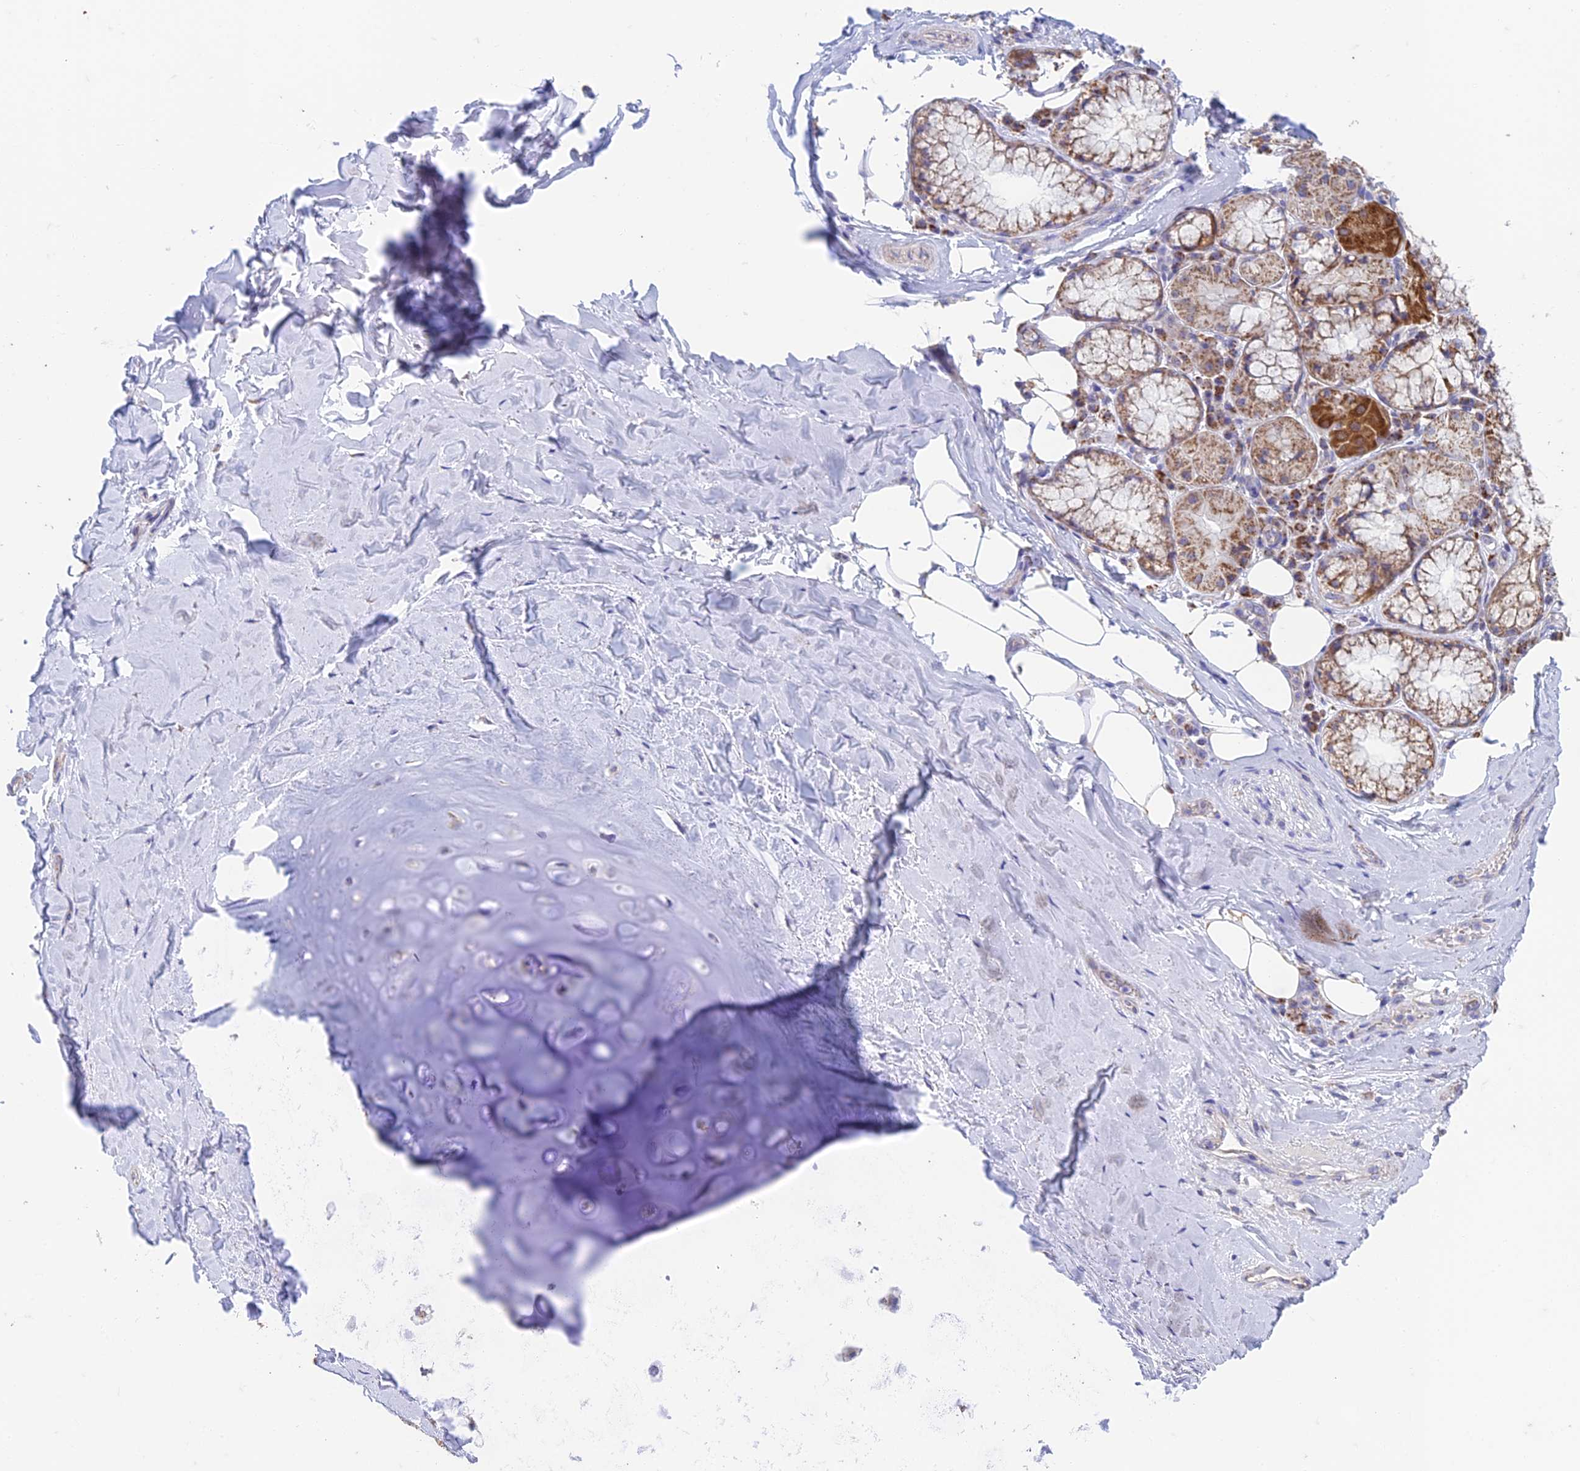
{"staining": {"intensity": "negative", "quantity": "none", "location": "none"}, "tissue": "adipose tissue", "cell_type": "Adipocytes", "image_type": "normal", "snomed": [{"axis": "morphology", "description": "Normal tissue, NOS"}, {"axis": "topography", "description": "Lymph node"}, {"axis": "topography", "description": "Cartilage tissue"}, {"axis": "topography", "description": "Bronchus"}], "caption": "Human adipose tissue stained for a protein using immunohistochemistry (IHC) displays no positivity in adipocytes.", "gene": "ZNF181", "patient": {"sex": "male", "age": 63}}